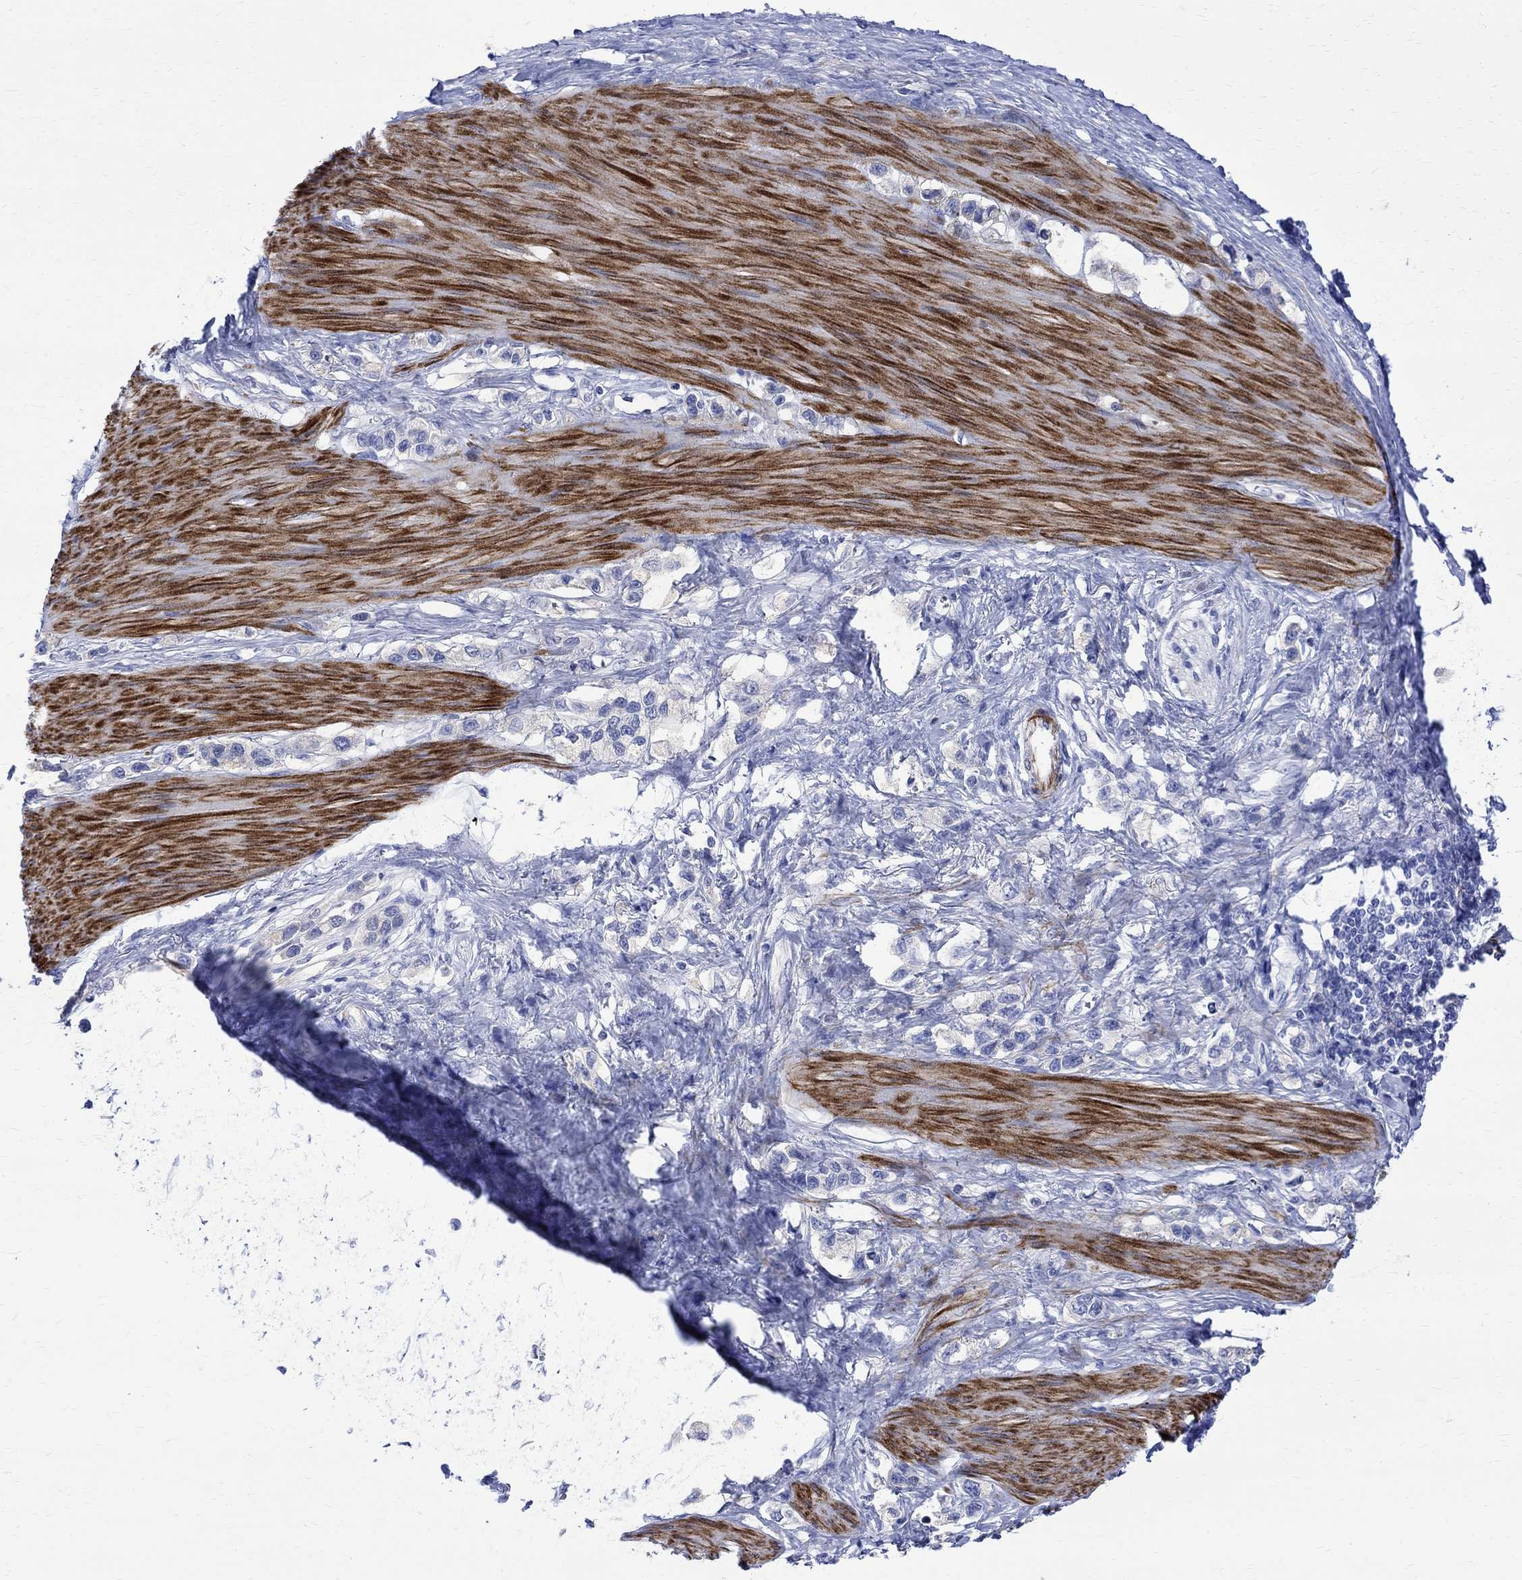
{"staining": {"intensity": "negative", "quantity": "none", "location": "none"}, "tissue": "stomach cancer", "cell_type": "Tumor cells", "image_type": "cancer", "snomed": [{"axis": "morphology", "description": "Normal tissue, NOS"}, {"axis": "morphology", "description": "Adenocarcinoma, NOS"}, {"axis": "morphology", "description": "Adenocarcinoma, High grade"}, {"axis": "topography", "description": "Stomach, upper"}, {"axis": "topography", "description": "Stomach"}], "caption": "Micrograph shows no protein staining in tumor cells of stomach cancer tissue. (DAB immunohistochemistry (IHC) with hematoxylin counter stain).", "gene": "PARVB", "patient": {"sex": "female", "age": 65}}